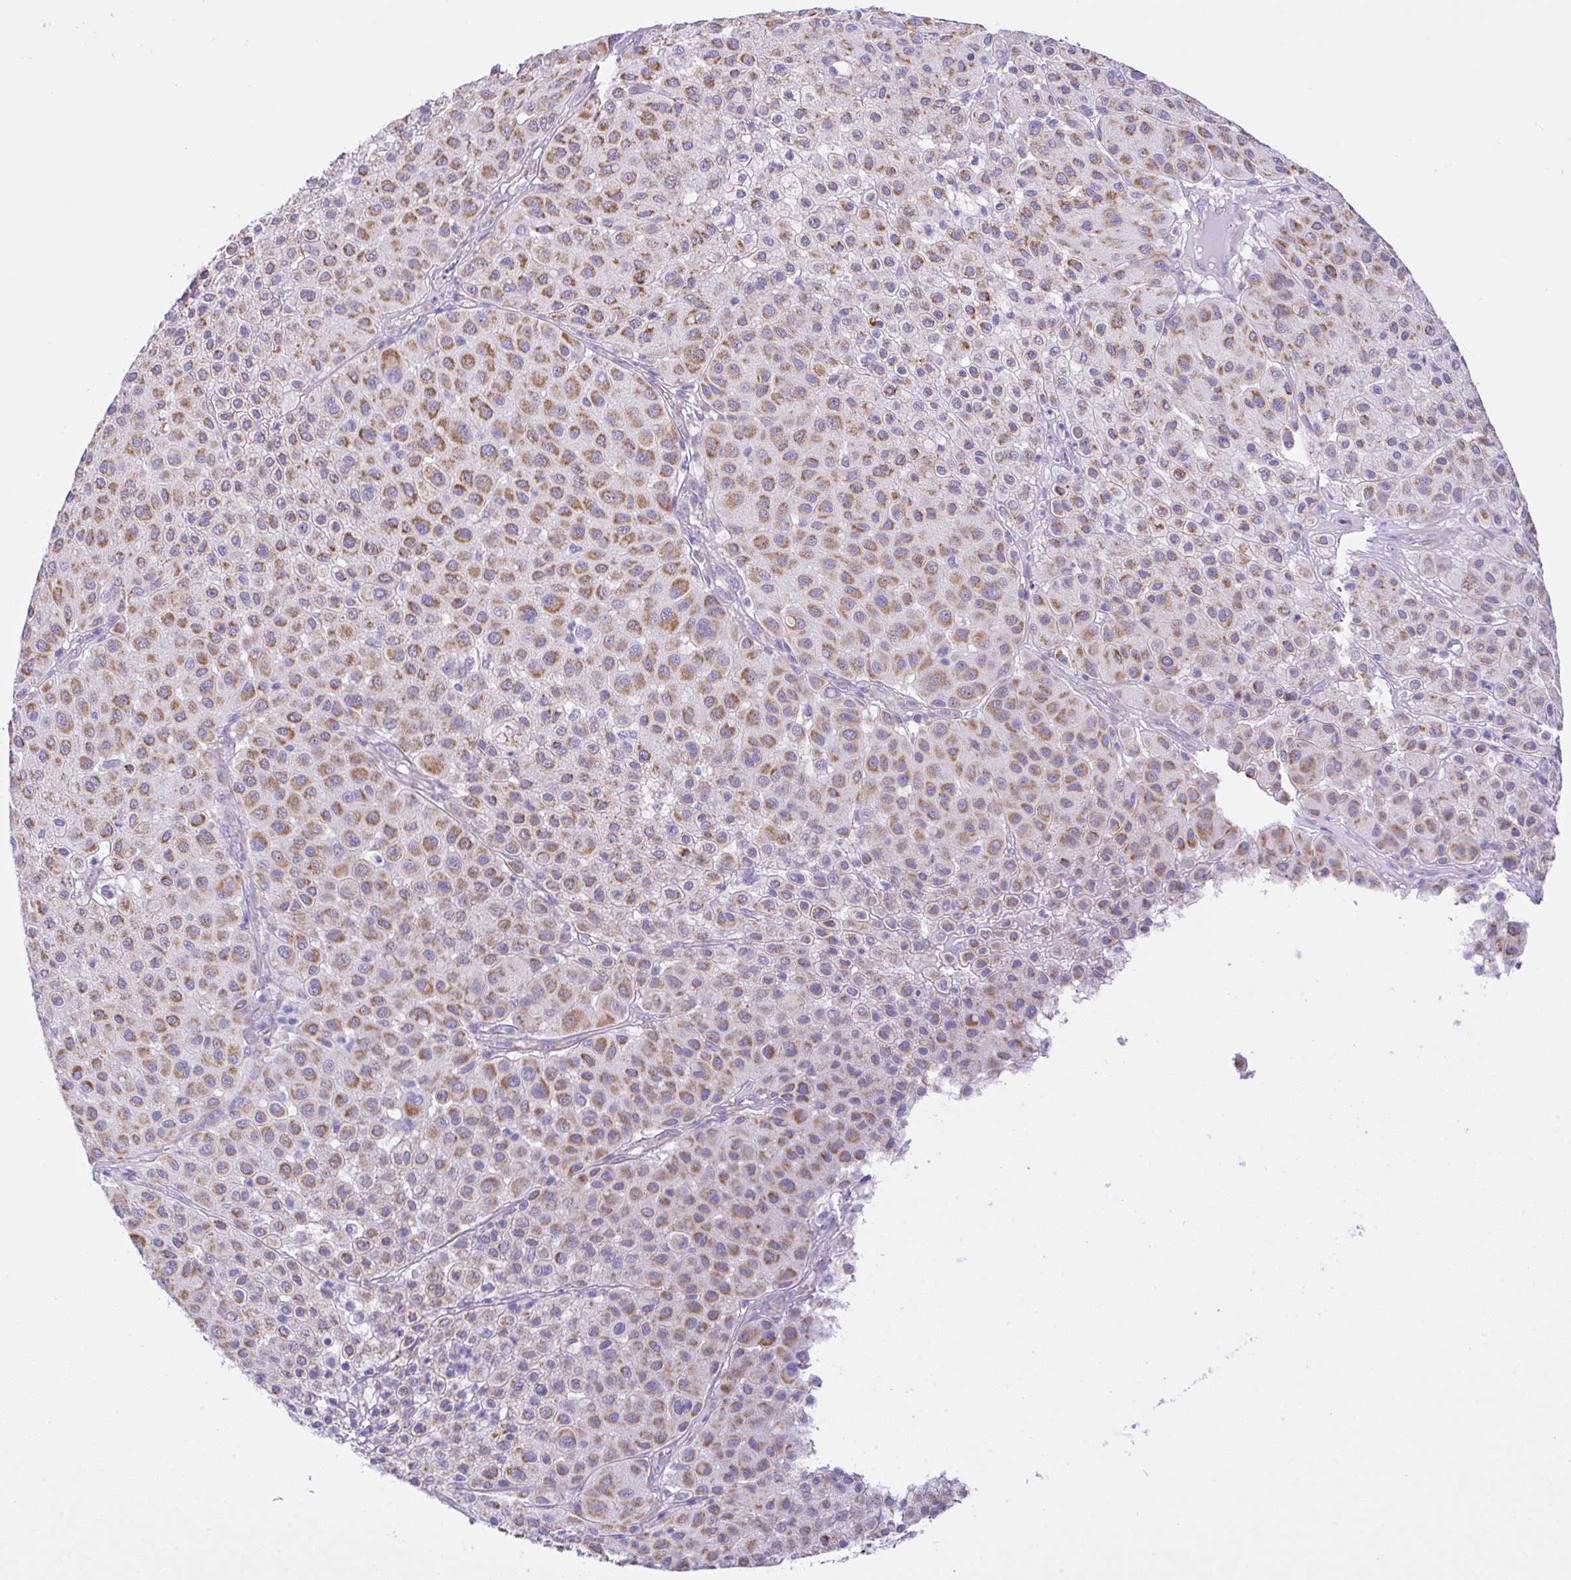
{"staining": {"intensity": "moderate", "quantity": ">75%", "location": "cytoplasmic/membranous"}, "tissue": "melanoma", "cell_type": "Tumor cells", "image_type": "cancer", "snomed": [{"axis": "morphology", "description": "Malignant melanoma, Metastatic site"}, {"axis": "topography", "description": "Smooth muscle"}], "caption": "High-magnification brightfield microscopy of melanoma stained with DAB (3,3'-diaminobenzidine) (brown) and counterstained with hematoxylin (blue). tumor cells exhibit moderate cytoplasmic/membranous positivity is appreciated in approximately>75% of cells.", "gene": "SLC13A1", "patient": {"sex": "male", "age": 41}}